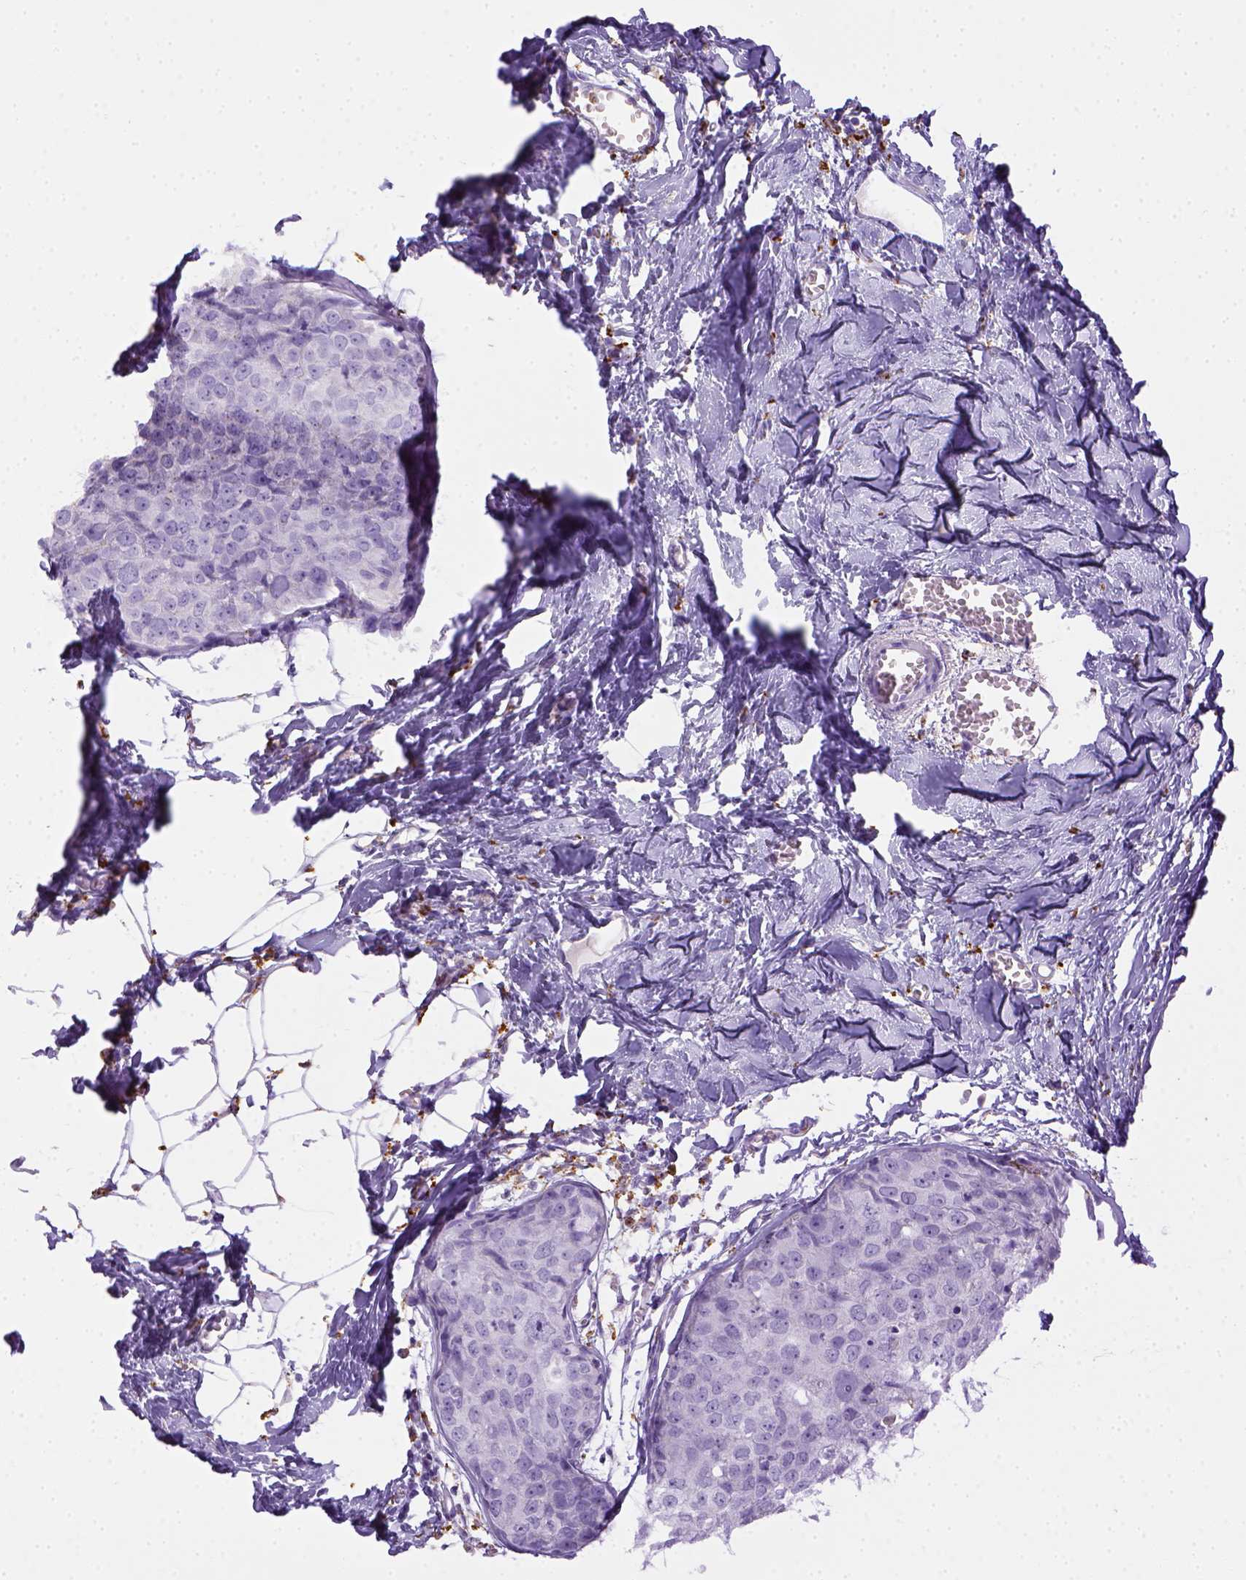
{"staining": {"intensity": "negative", "quantity": "none", "location": "none"}, "tissue": "breast cancer", "cell_type": "Tumor cells", "image_type": "cancer", "snomed": [{"axis": "morphology", "description": "Duct carcinoma"}, {"axis": "topography", "description": "Breast"}], "caption": "There is no significant positivity in tumor cells of invasive ductal carcinoma (breast).", "gene": "CD68", "patient": {"sex": "female", "age": 38}}